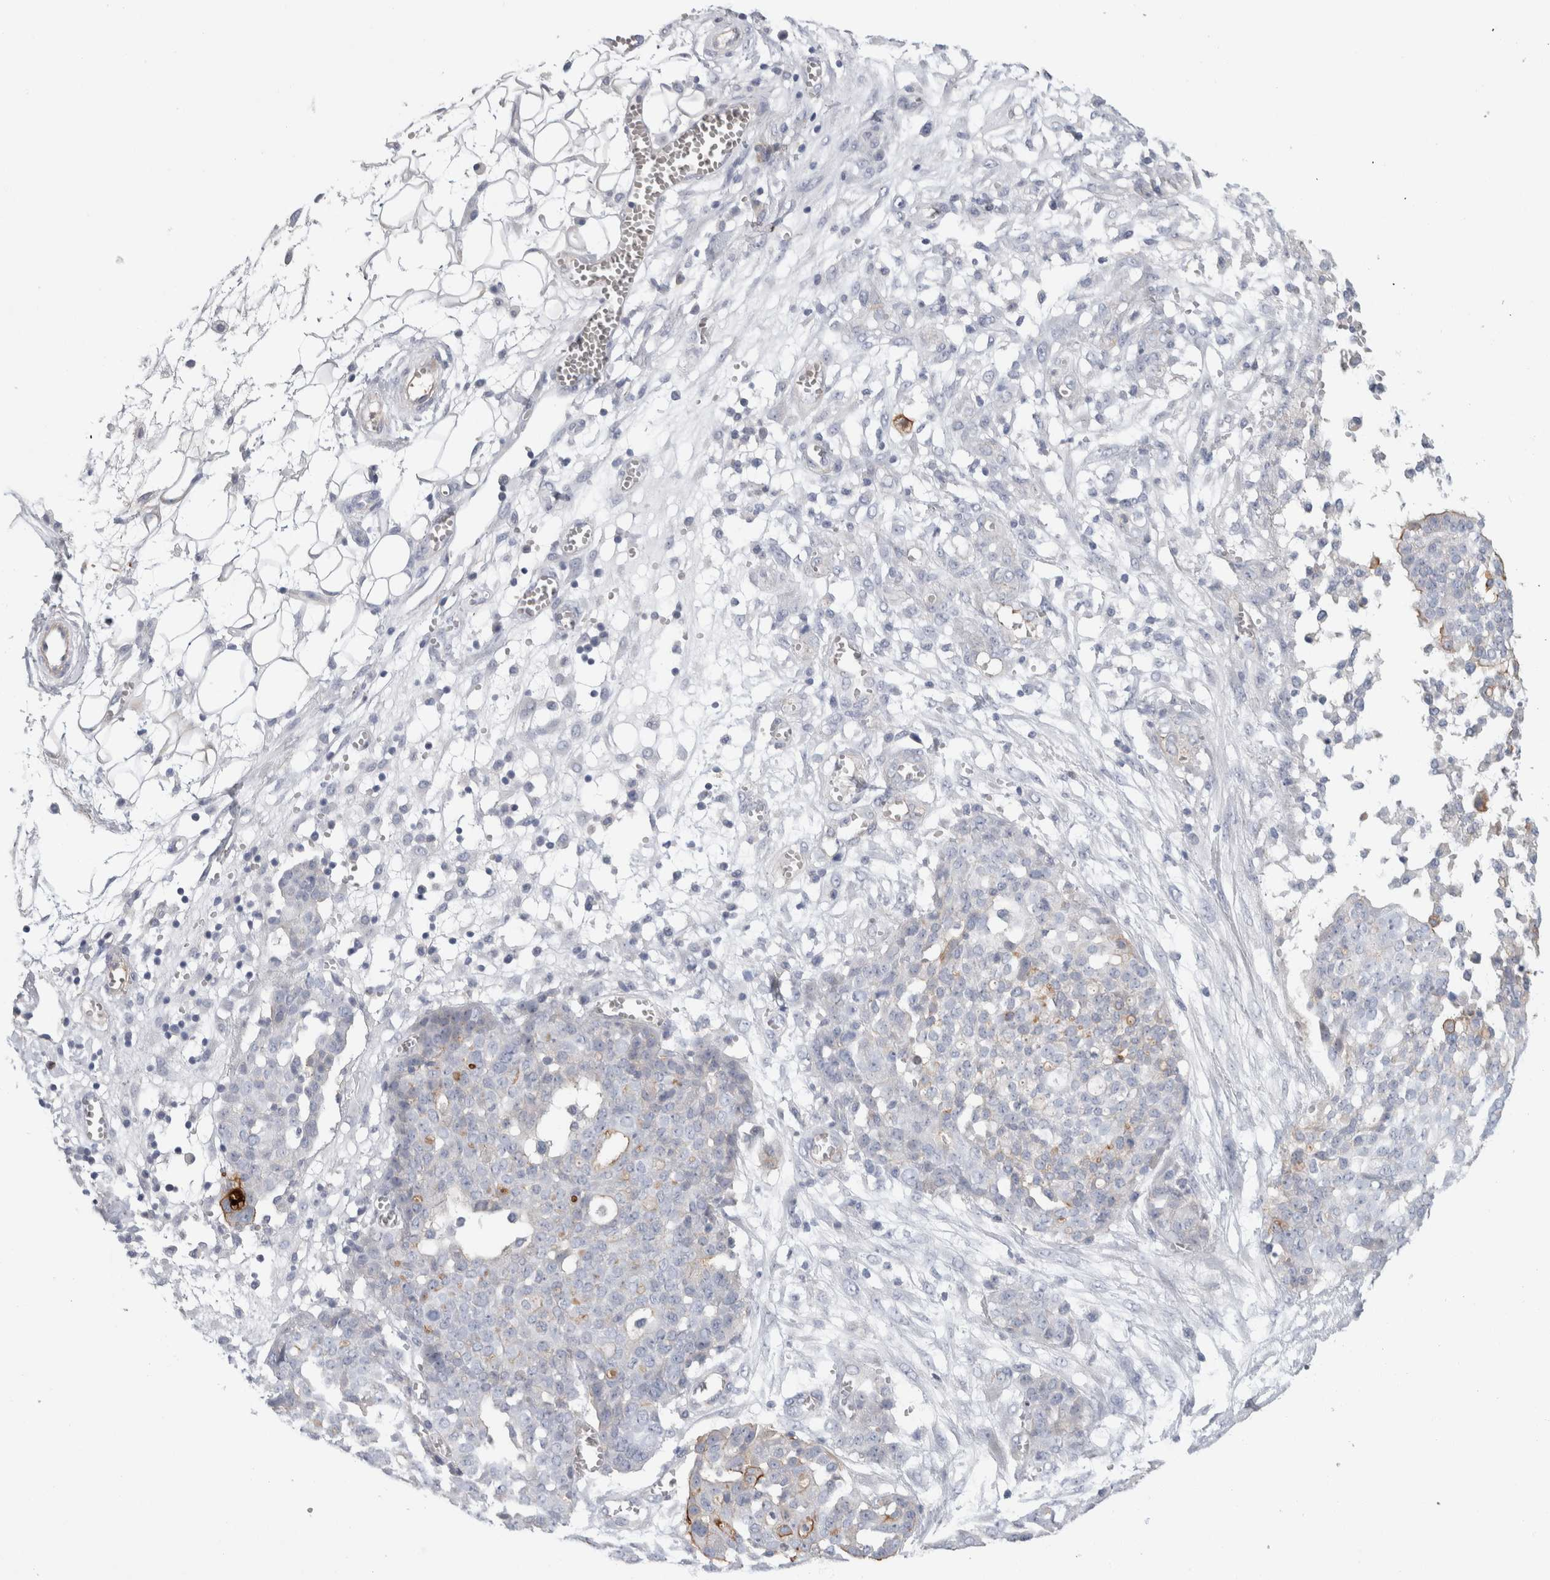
{"staining": {"intensity": "moderate", "quantity": "<25%", "location": "cytoplasmic/membranous"}, "tissue": "ovarian cancer", "cell_type": "Tumor cells", "image_type": "cancer", "snomed": [{"axis": "morphology", "description": "Cystadenocarcinoma, serous, NOS"}, {"axis": "topography", "description": "Soft tissue"}, {"axis": "topography", "description": "Ovary"}], "caption": "A micrograph of human serous cystadenocarcinoma (ovarian) stained for a protein reveals moderate cytoplasmic/membranous brown staining in tumor cells.", "gene": "CD55", "patient": {"sex": "female", "age": 57}}